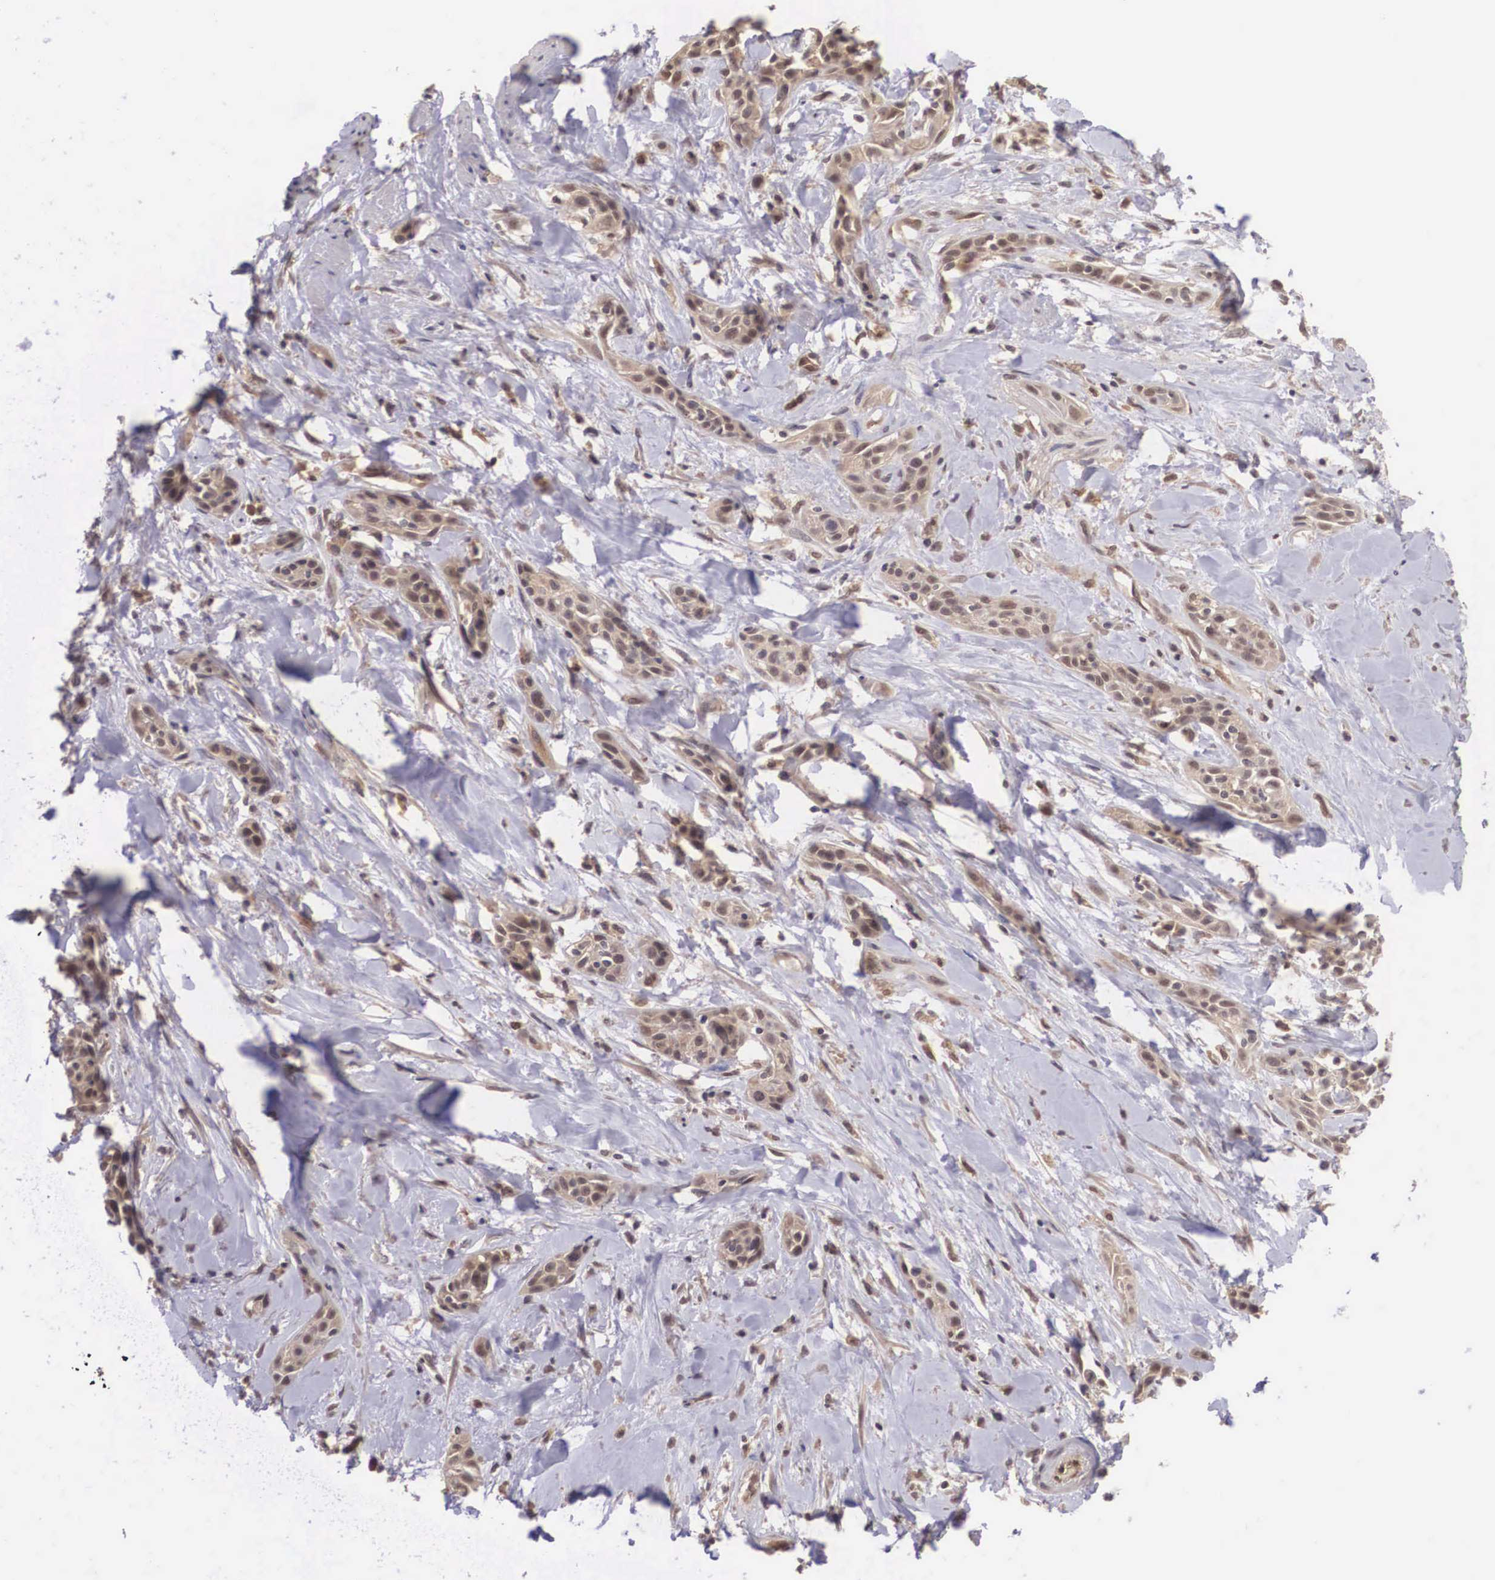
{"staining": {"intensity": "weak", "quantity": ">75%", "location": "cytoplasmic/membranous"}, "tissue": "skin cancer", "cell_type": "Tumor cells", "image_type": "cancer", "snomed": [{"axis": "morphology", "description": "Squamous cell carcinoma, NOS"}, {"axis": "topography", "description": "Skin"}, {"axis": "topography", "description": "Anal"}], "caption": "Brown immunohistochemical staining in human skin squamous cell carcinoma displays weak cytoplasmic/membranous staining in about >75% of tumor cells. The protein of interest is shown in brown color, while the nuclei are stained blue.", "gene": "VASH1", "patient": {"sex": "male", "age": 64}}